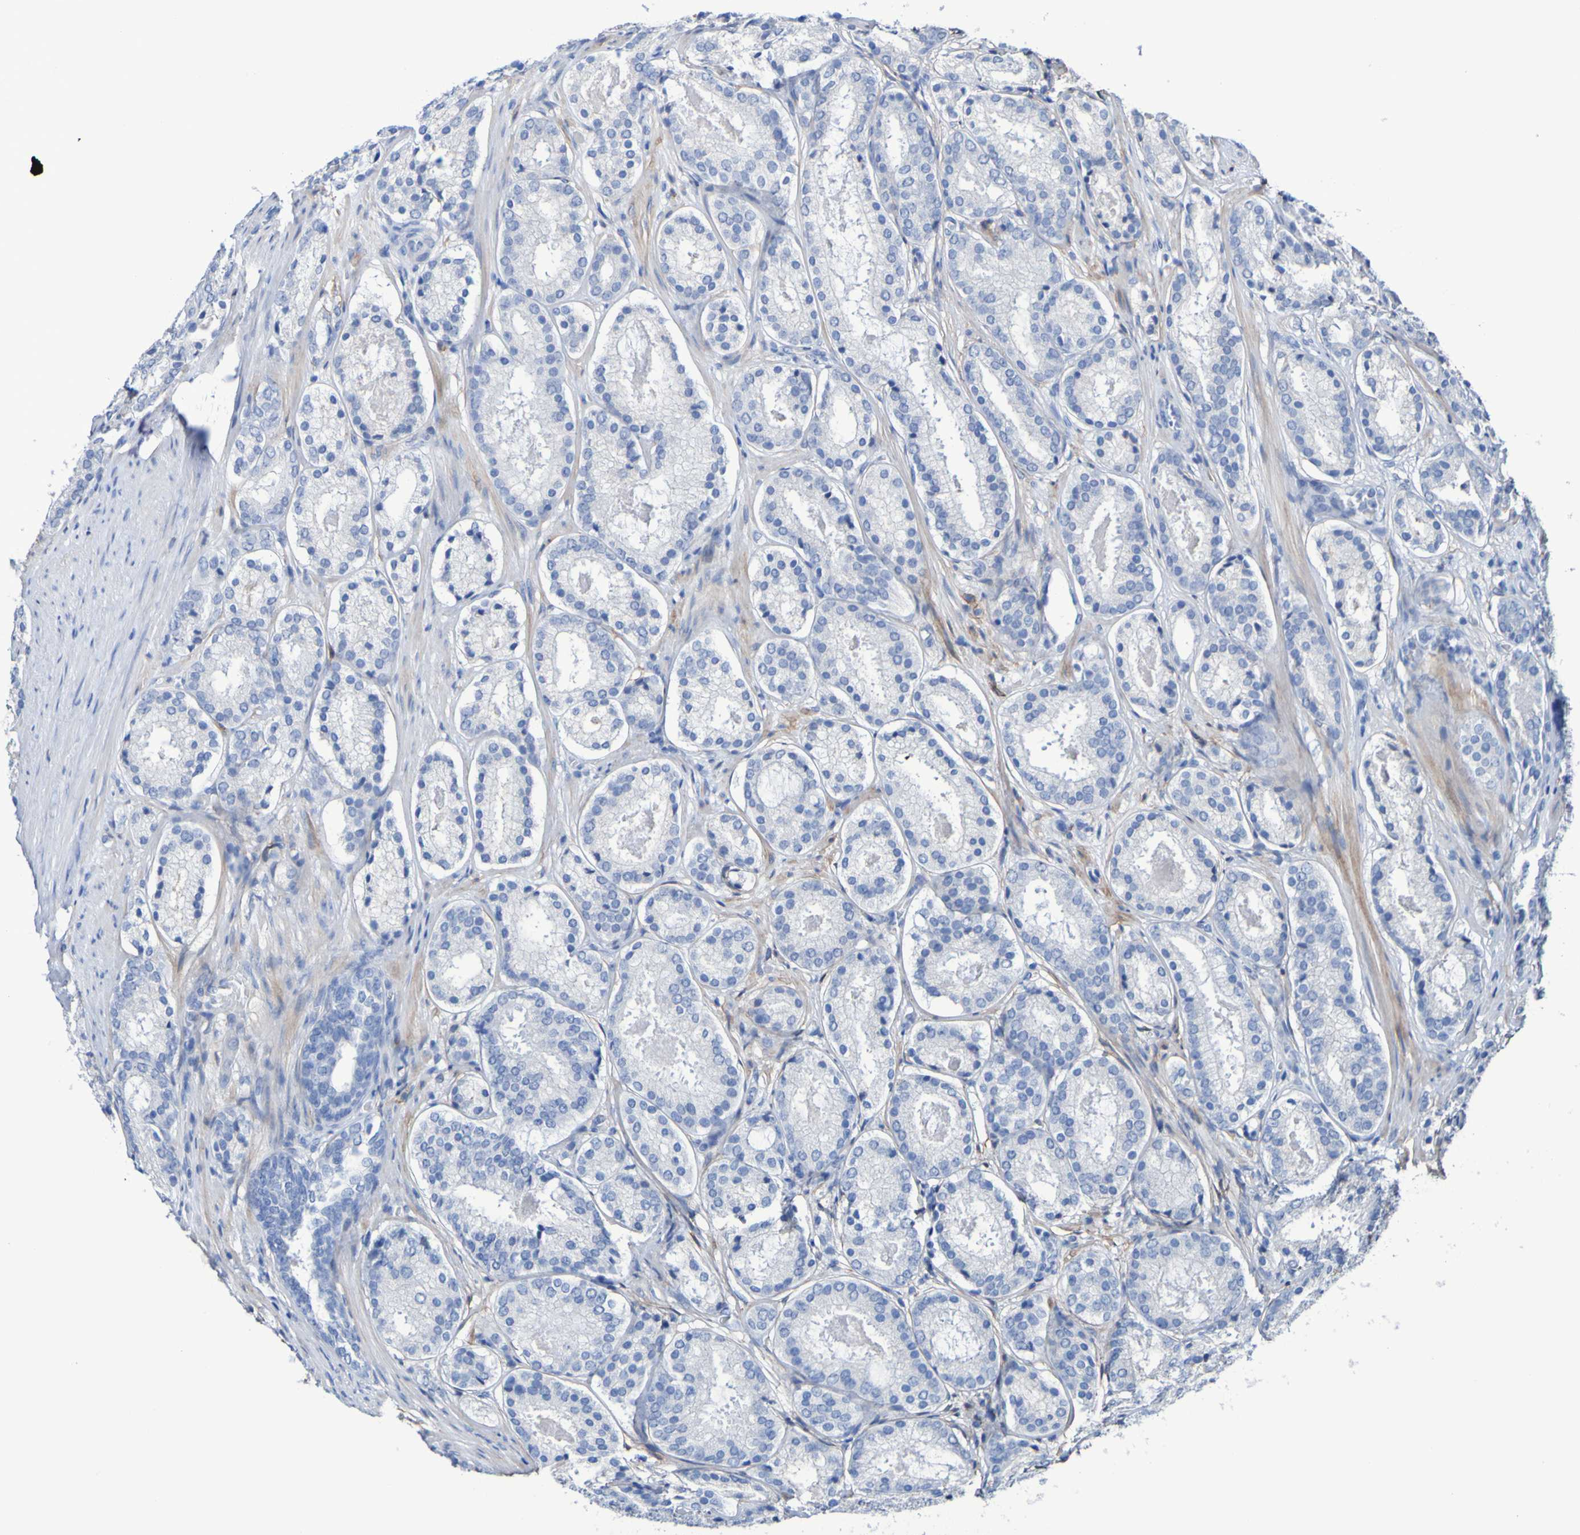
{"staining": {"intensity": "negative", "quantity": "none", "location": "none"}, "tissue": "prostate cancer", "cell_type": "Tumor cells", "image_type": "cancer", "snomed": [{"axis": "morphology", "description": "Adenocarcinoma, Low grade"}, {"axis": "topography", "description": "Prostate"}], "caption": "Human prostate cancer (adenocarcinoma (low-grade)) stained for a protein using IHC shows no staining in tumor cells.", "gene": "SGCB", "patient": {"sex": "male", "age": 69}}